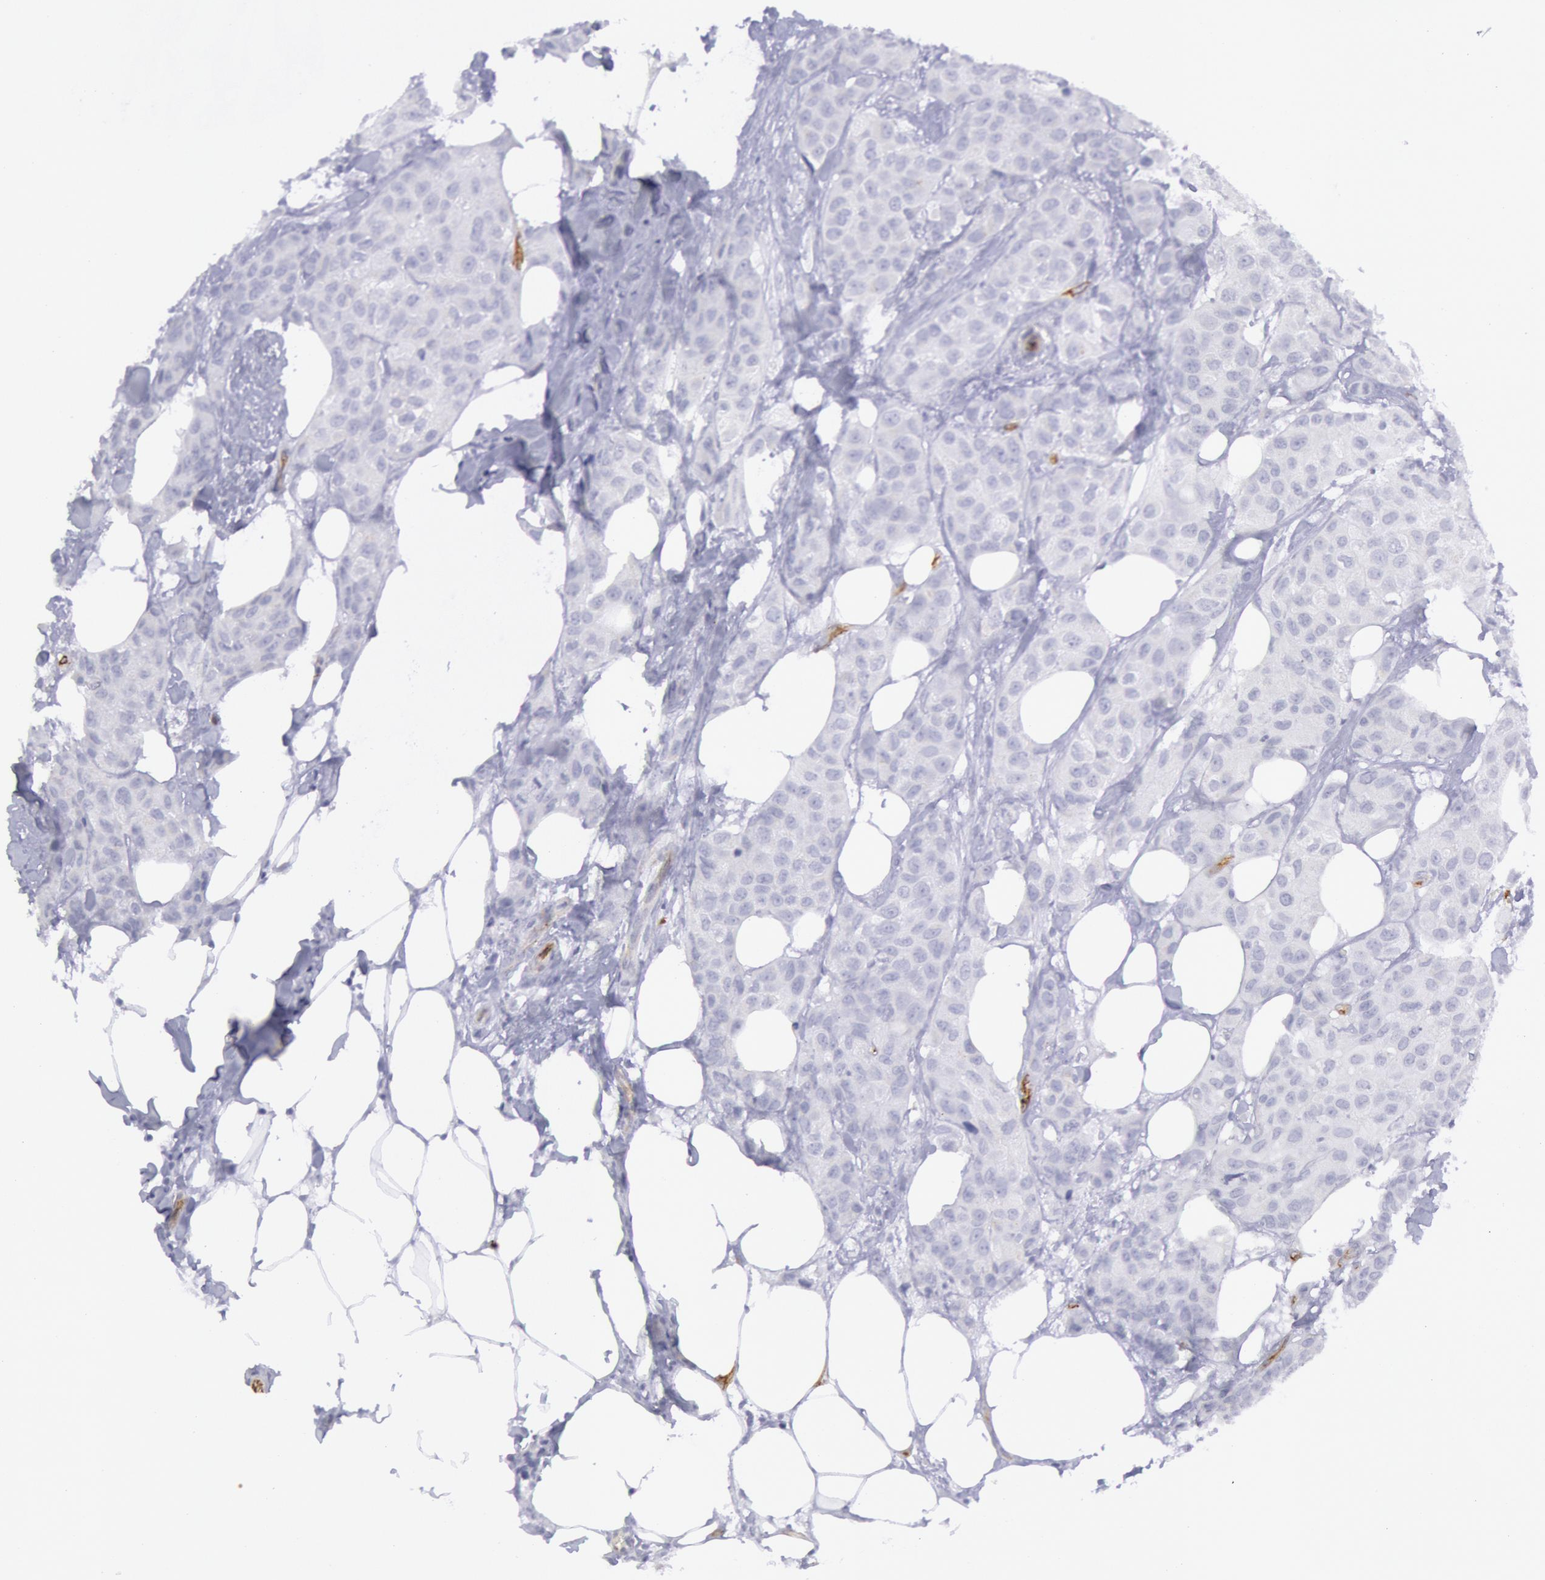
{"staining": {"intensity": "negative", "quantity": "none", "location": "none"}, "tissue": "breast cancer", "cell_type": "Tumor cells", "image_type": "cancer", "snomed": [{"axis": "morphology", "description": "Duct carcinoma"}, {"axis": "topography", "description": "Breast"}], "caption": "Tumor cells show no significant positivity in breast invasive ductal carcinoma. The staining was performed using DAB to visualize the protein expression in brown, while the nuclei were stained in blue with hematoxylin (Magnification: 20x).", "gene": "CDH13", "patient": {"sex": "female", "age": 68}}